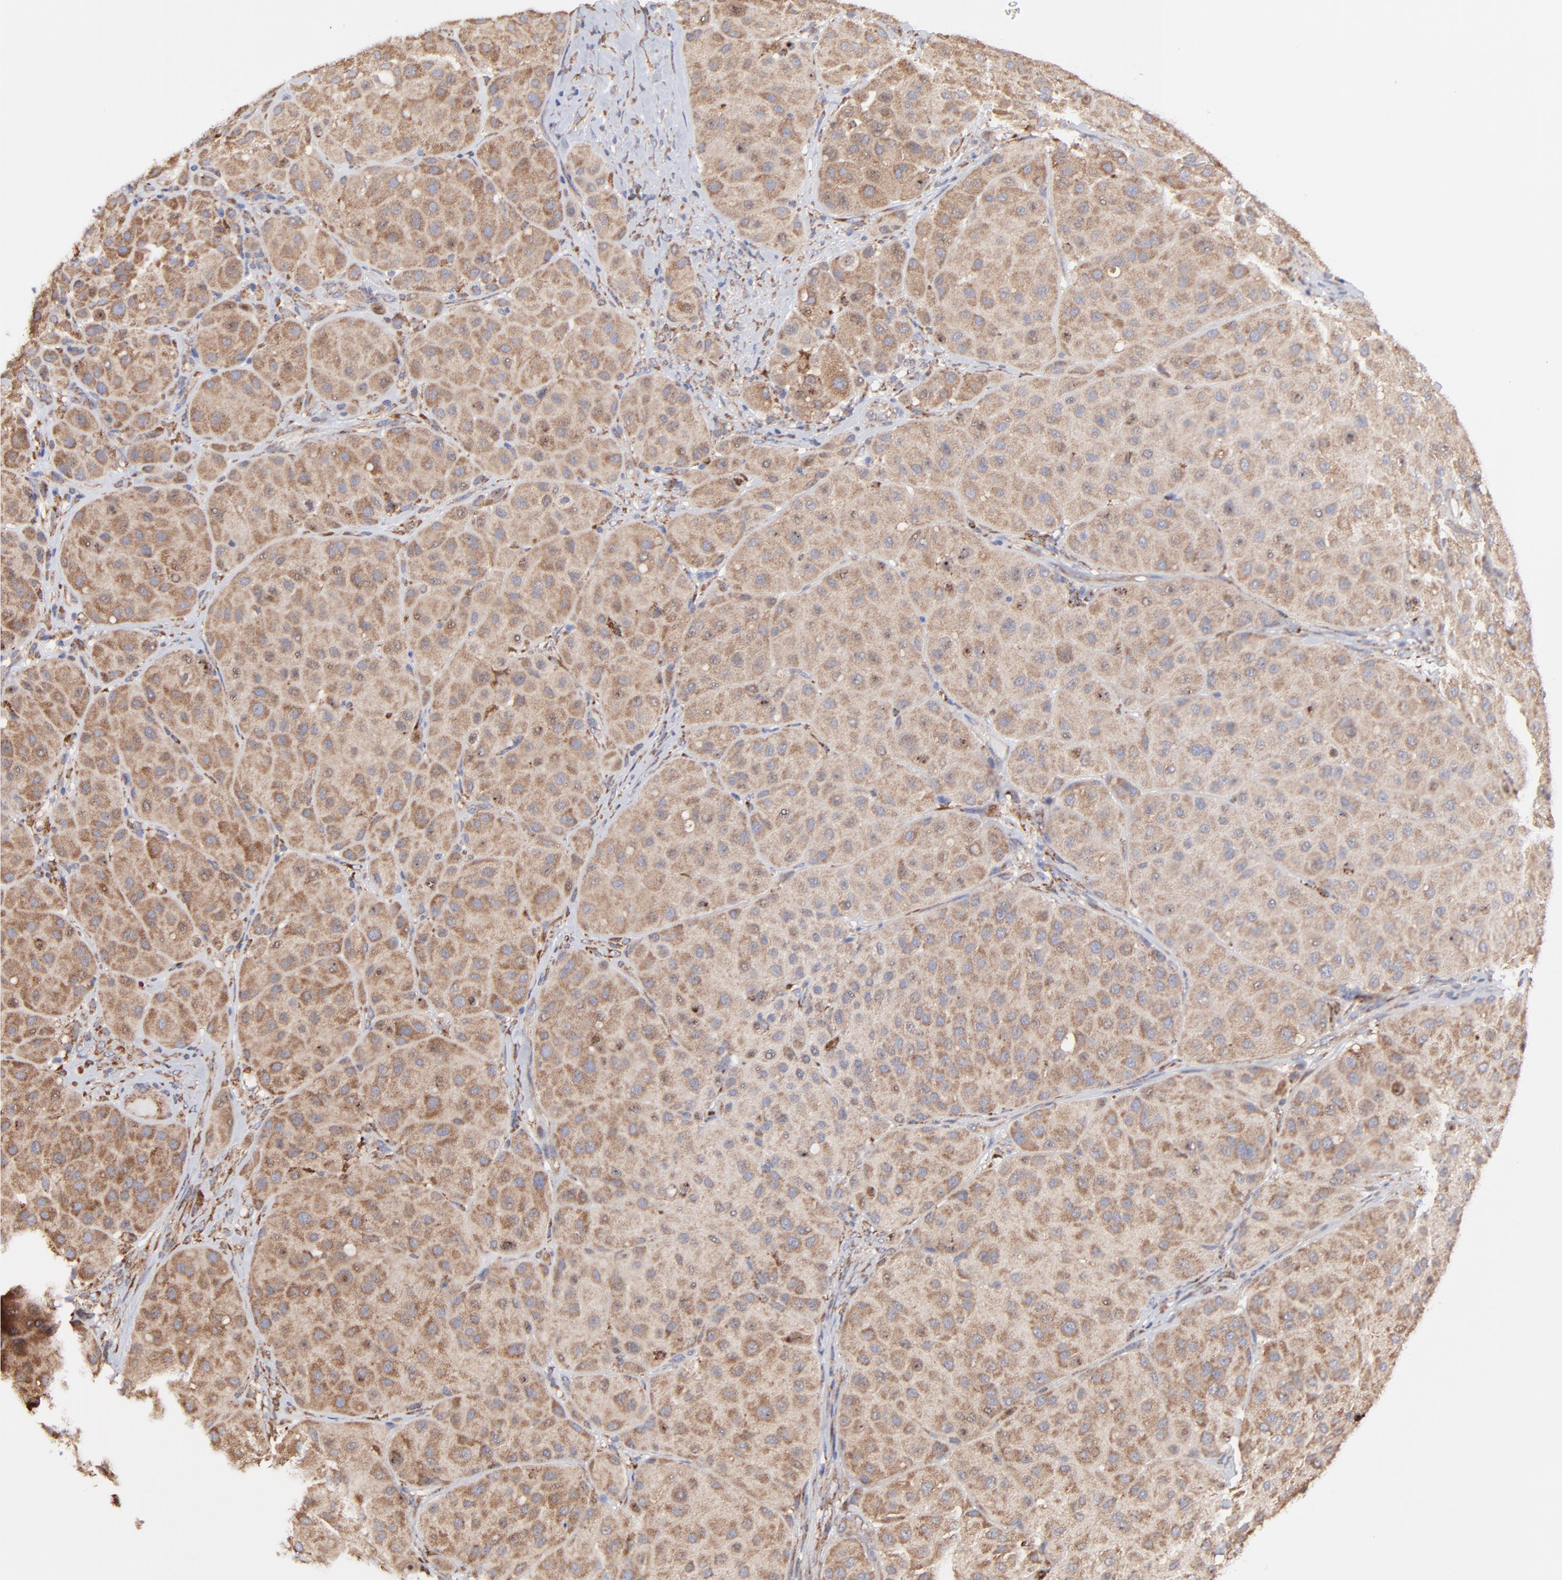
{"staining": {"intensity": "moderate", "quantity": ">75%", "location": "cytoplasmic/membranous"}, "tissue": "melanoma", "cell_type": "Tumor cells", "image_type": "cancer", "snomed": [{"axis": "morphology", "description": "Normal tissue, NOS"}, {"axis": "morphology", "description": "Malignant melanoma, Metastatic site"}, {"axis": "topography", "description": "Skin"}], "caption": "Immunohistochemistry (IHC) micrograph of human malignant melanoma (metastatic site) stained for a protein (brown), which displays medium levels of moderate cytoplasmic/membranous staining in about >75% of tumor cells.", "gene": "PFKM", "patient": {"sex": "male", "age": 41}}